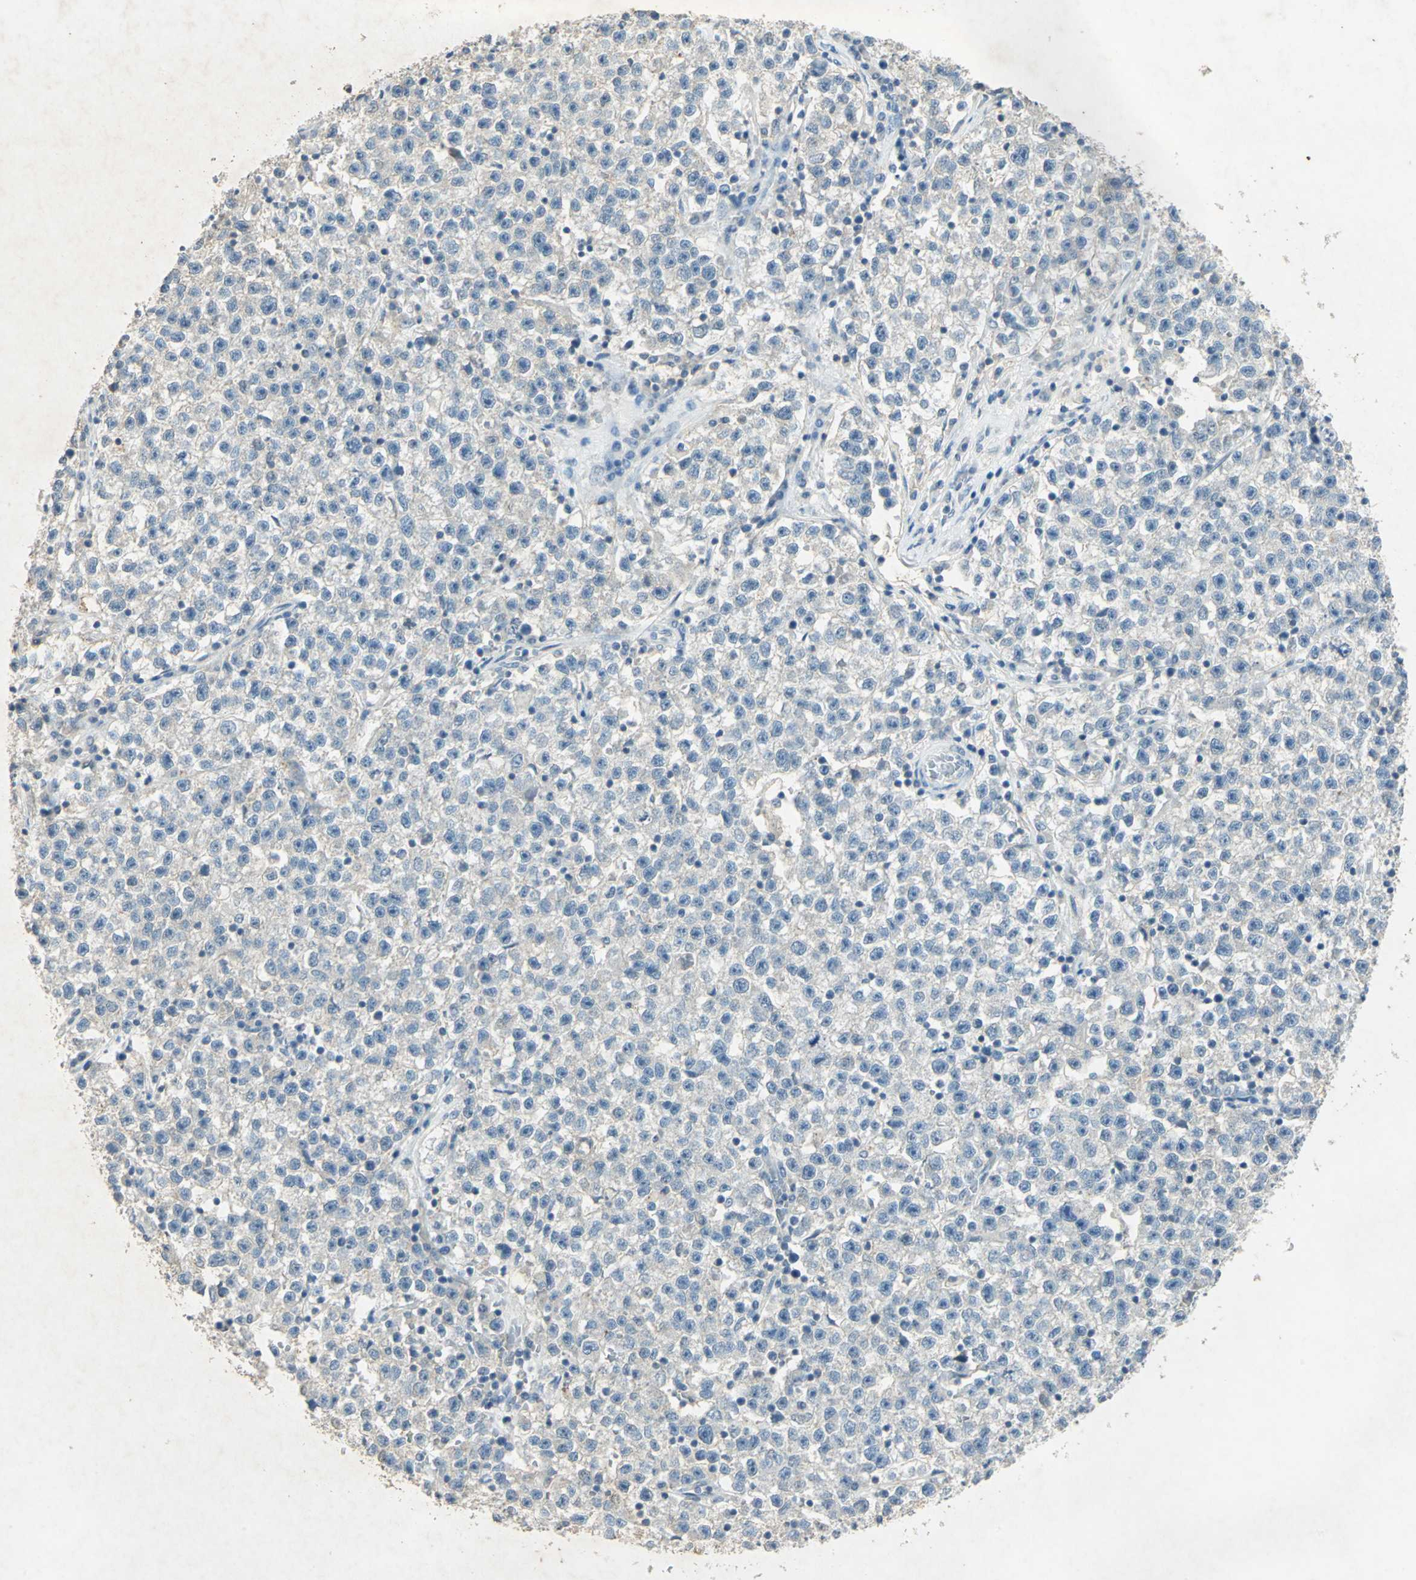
{"staining": {"intensity": "negative", "quantity": "none", "location": "none"}, "tissue": "testis cancer", "cell_type": "Tumor cells", "image_type": "cancer", "snomed": [{"axis": "morphology", "description": "Seminoma, NOS"}, {"axis": "topography", "description": "Testis"}], "caption": "Protein analysis of testis cancer shows no significant staining in tumor cells.", "gene": "CAMK2B", "patient": {"sex": "male", "age": 22}}